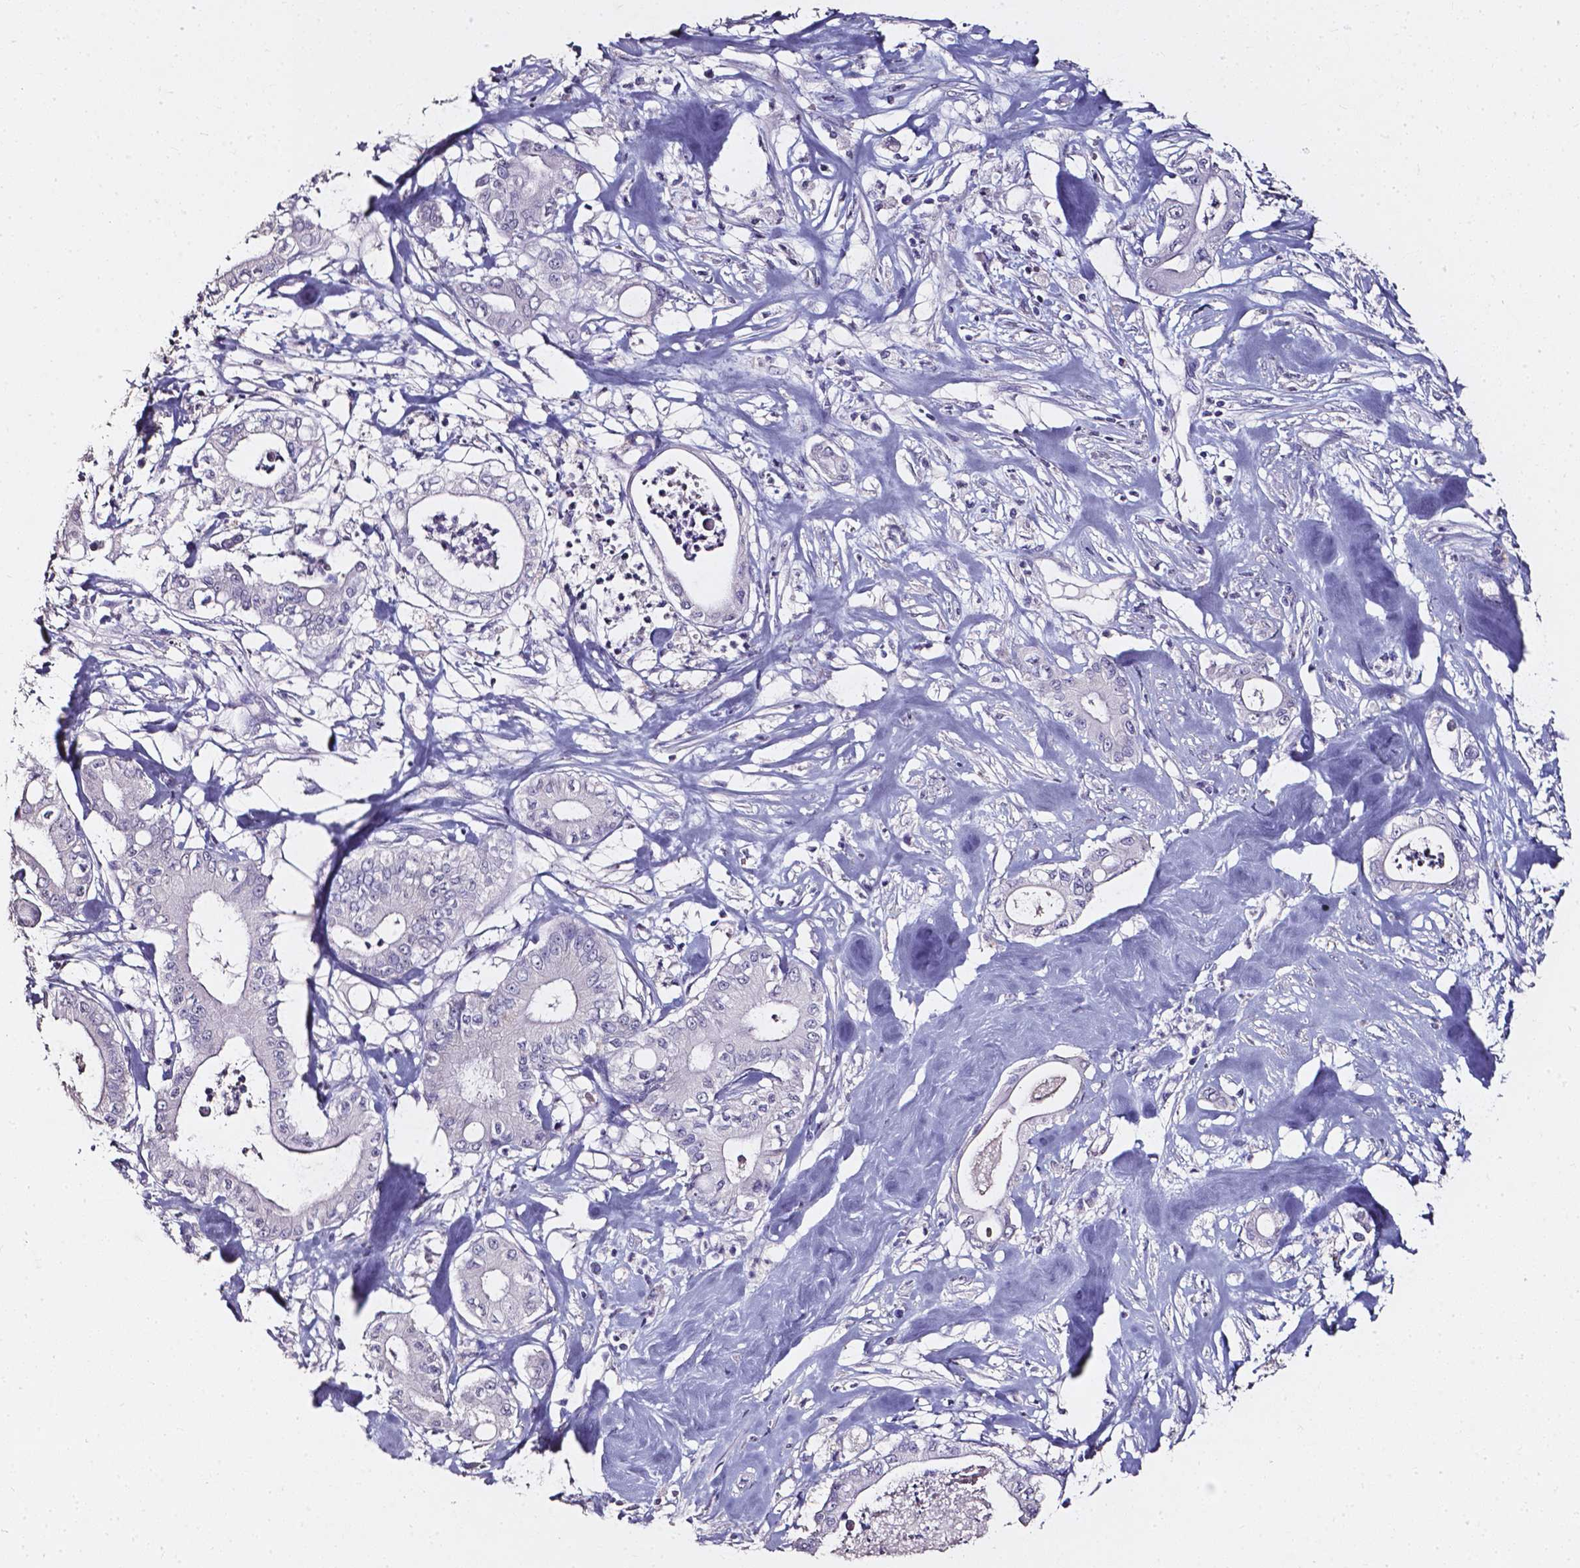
{"staining": {"intensity": "negative", "quantity": "none", "location": "none"}, "tissue": "pancreatic cancer", "cell_type": "Tumor cells", "image_type": "cancer", "snomed": [{"axis": "morphology", "description": "Adenocarcinoma, NOS"}, {"axis": "topography", "description": "Pancreas"}], "caption": "A high-resolution photomicrograph shows immunohistochemistry staining of pancreatic adenocarcinoma, which exhibits no significant positivity in tumor cells.", "gene": "AKR1B10", "patient": {"sex": "male", "age": 71}}